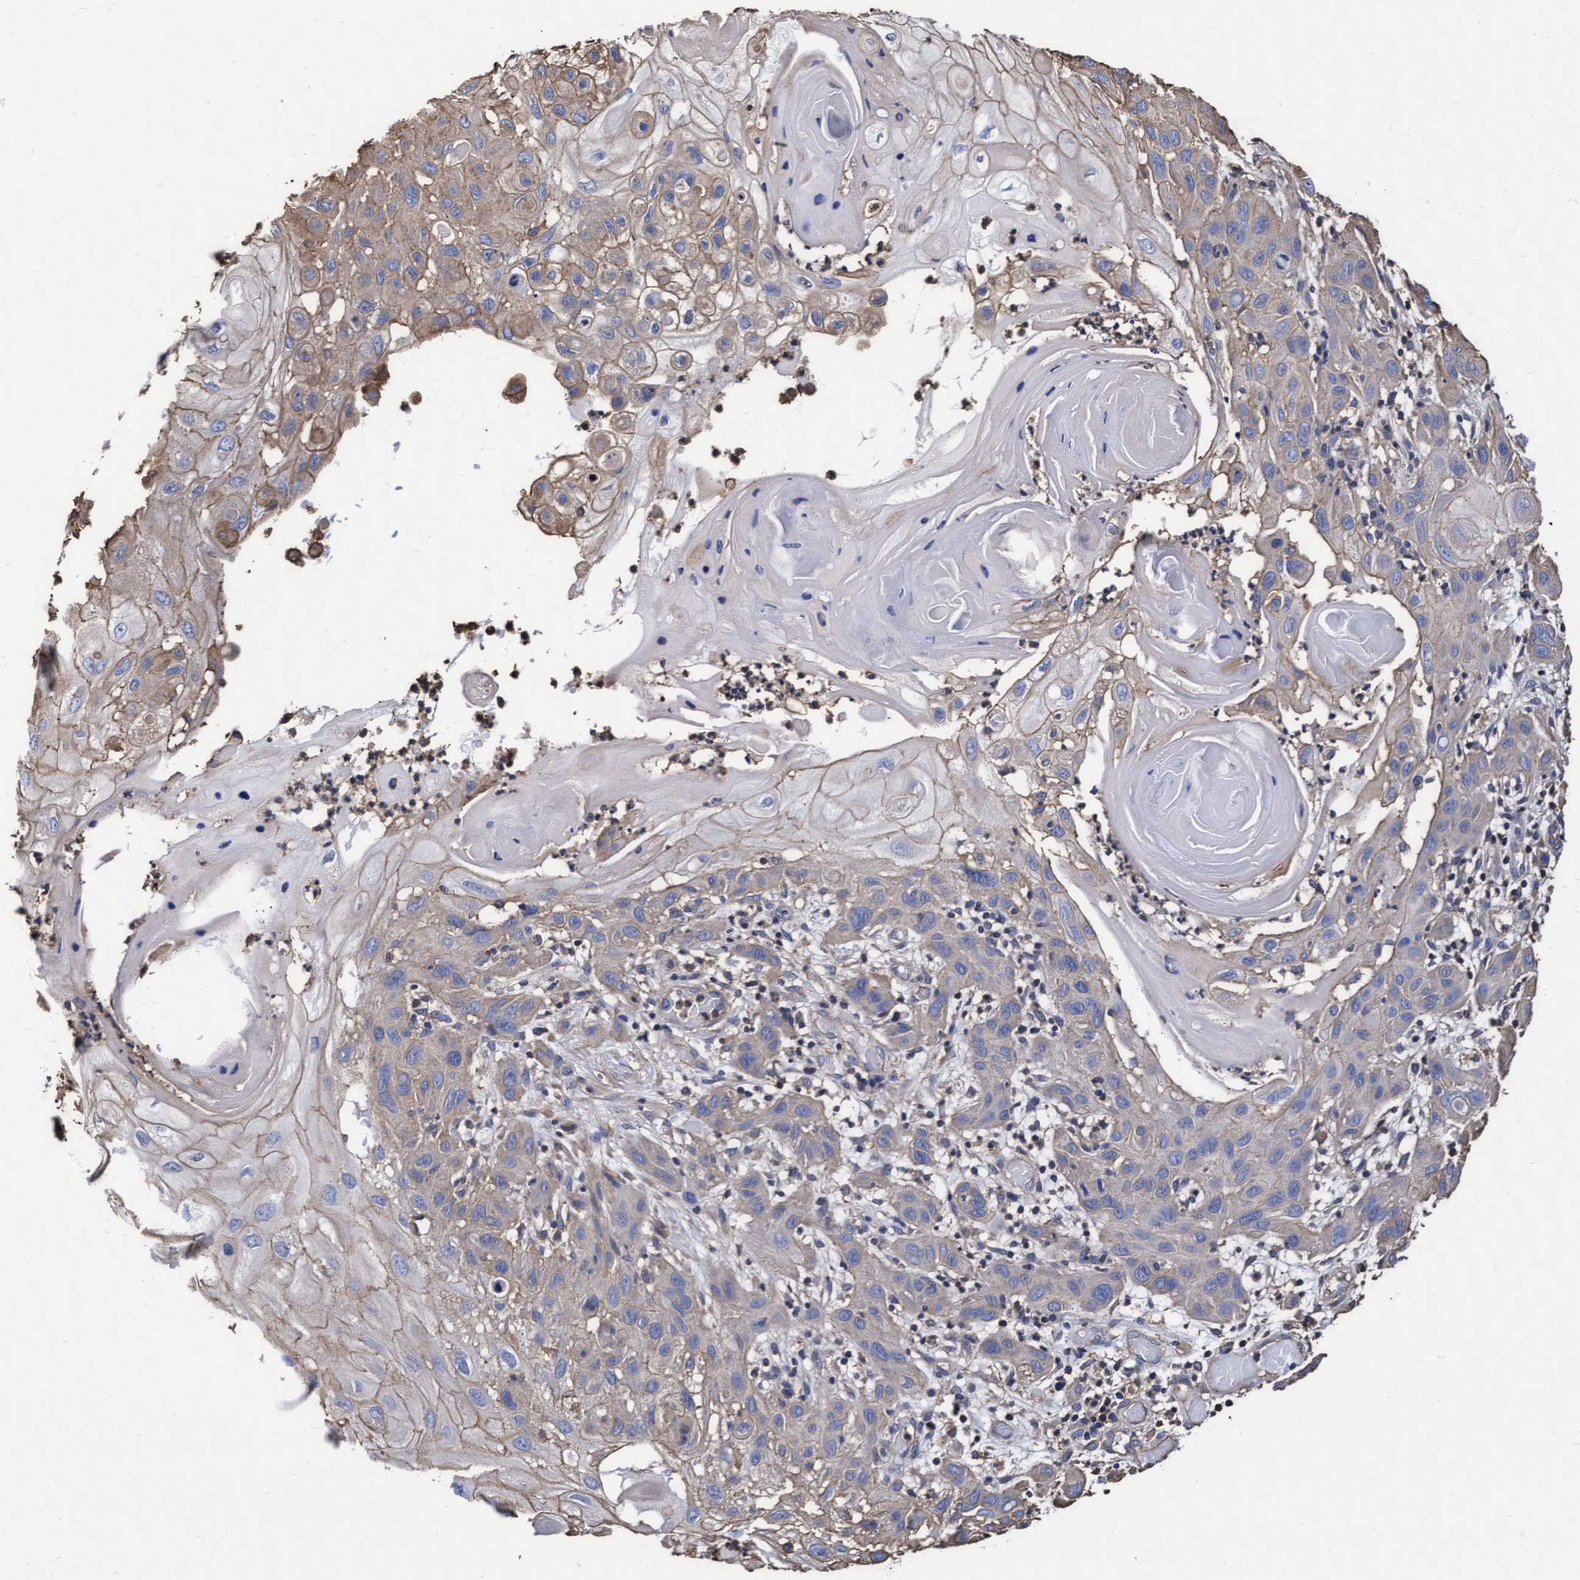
{"staining": {"intensity": "weak", "quantity": "<25%", "location": "cytoplasmic/membranous"}, "tissue": "skin cancer", "cell_type": "Tumor cells", "image_type": "cancer", "snomed": [{"axis": "morphology", "description": "Squamous cell carcinoma, NOS"}, {"axis": "topography", "description": "Skin"}], "caption": "Immunohistochemistry (IHC) micrograph of human skin cancer (squamous cell carcinoma) stained for a protein (brown), which shows no staining in tumor cells. Brightfield microscopy of IHC stained with DAB (brown) and hematoxylin (blue), captured at high magnification.", "gene": "GRHPR", "patient": {"sex": "female", "age": 96}}